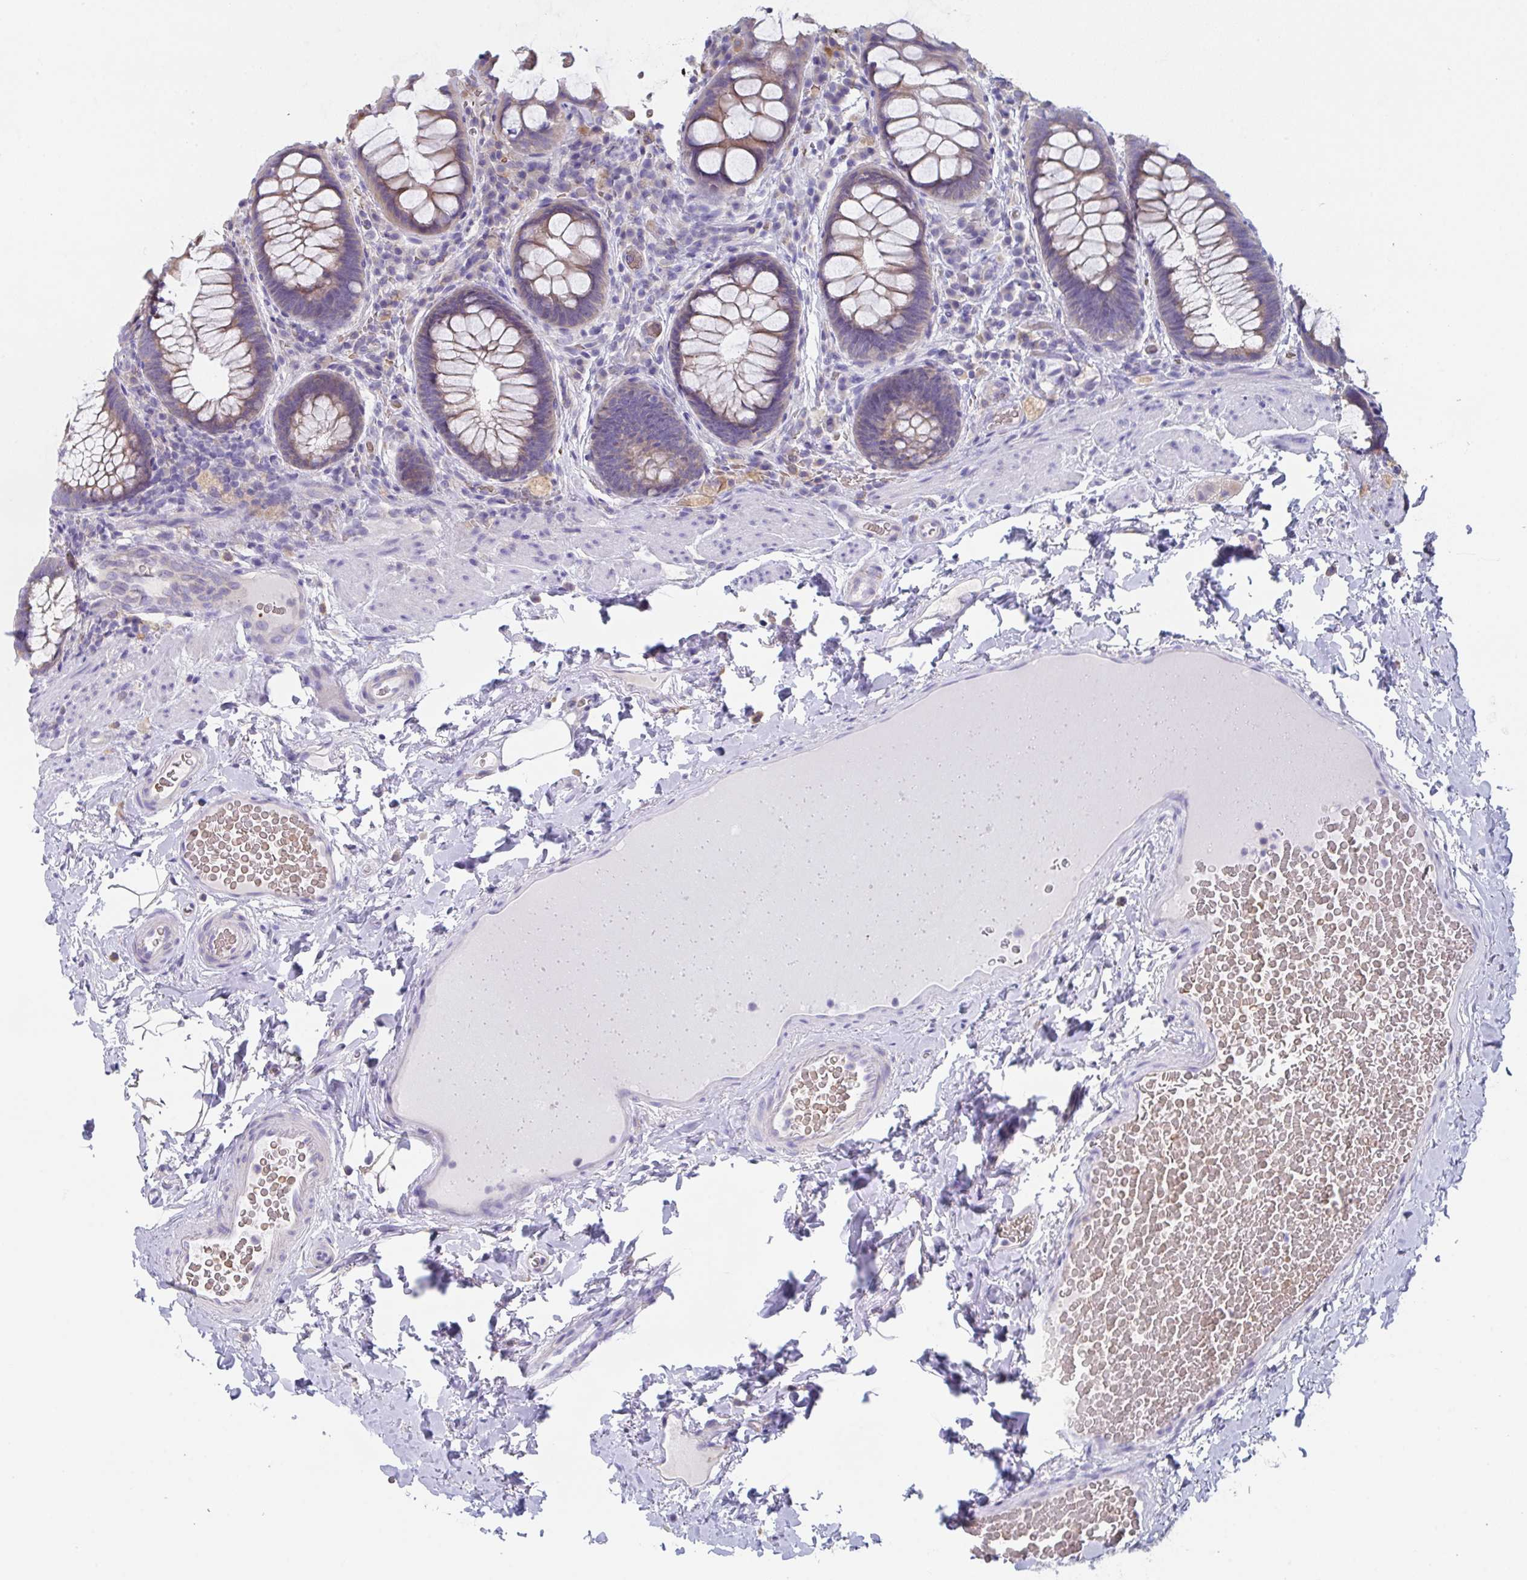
{"staining": {"intensity": "weak", "quantity": "25%-75%", "location": "cytoplasmic/membranous"}, "tissue": "rectum", "cell_type": "Glandular cells", "image_type": "normal", "snomed": [{"axis": "morphology", "description": "Normal tissue, NOS"}, {"axis": "topography", "description": "Rectum"}], "caption": "Glandular cells demonstrate weak cytoplasmic/membranous expression in approximately 25%-75% of cells in unremarkable rectum.", "gene": "TFAP2C", "patient": {"sex": "female", "age": 69}}